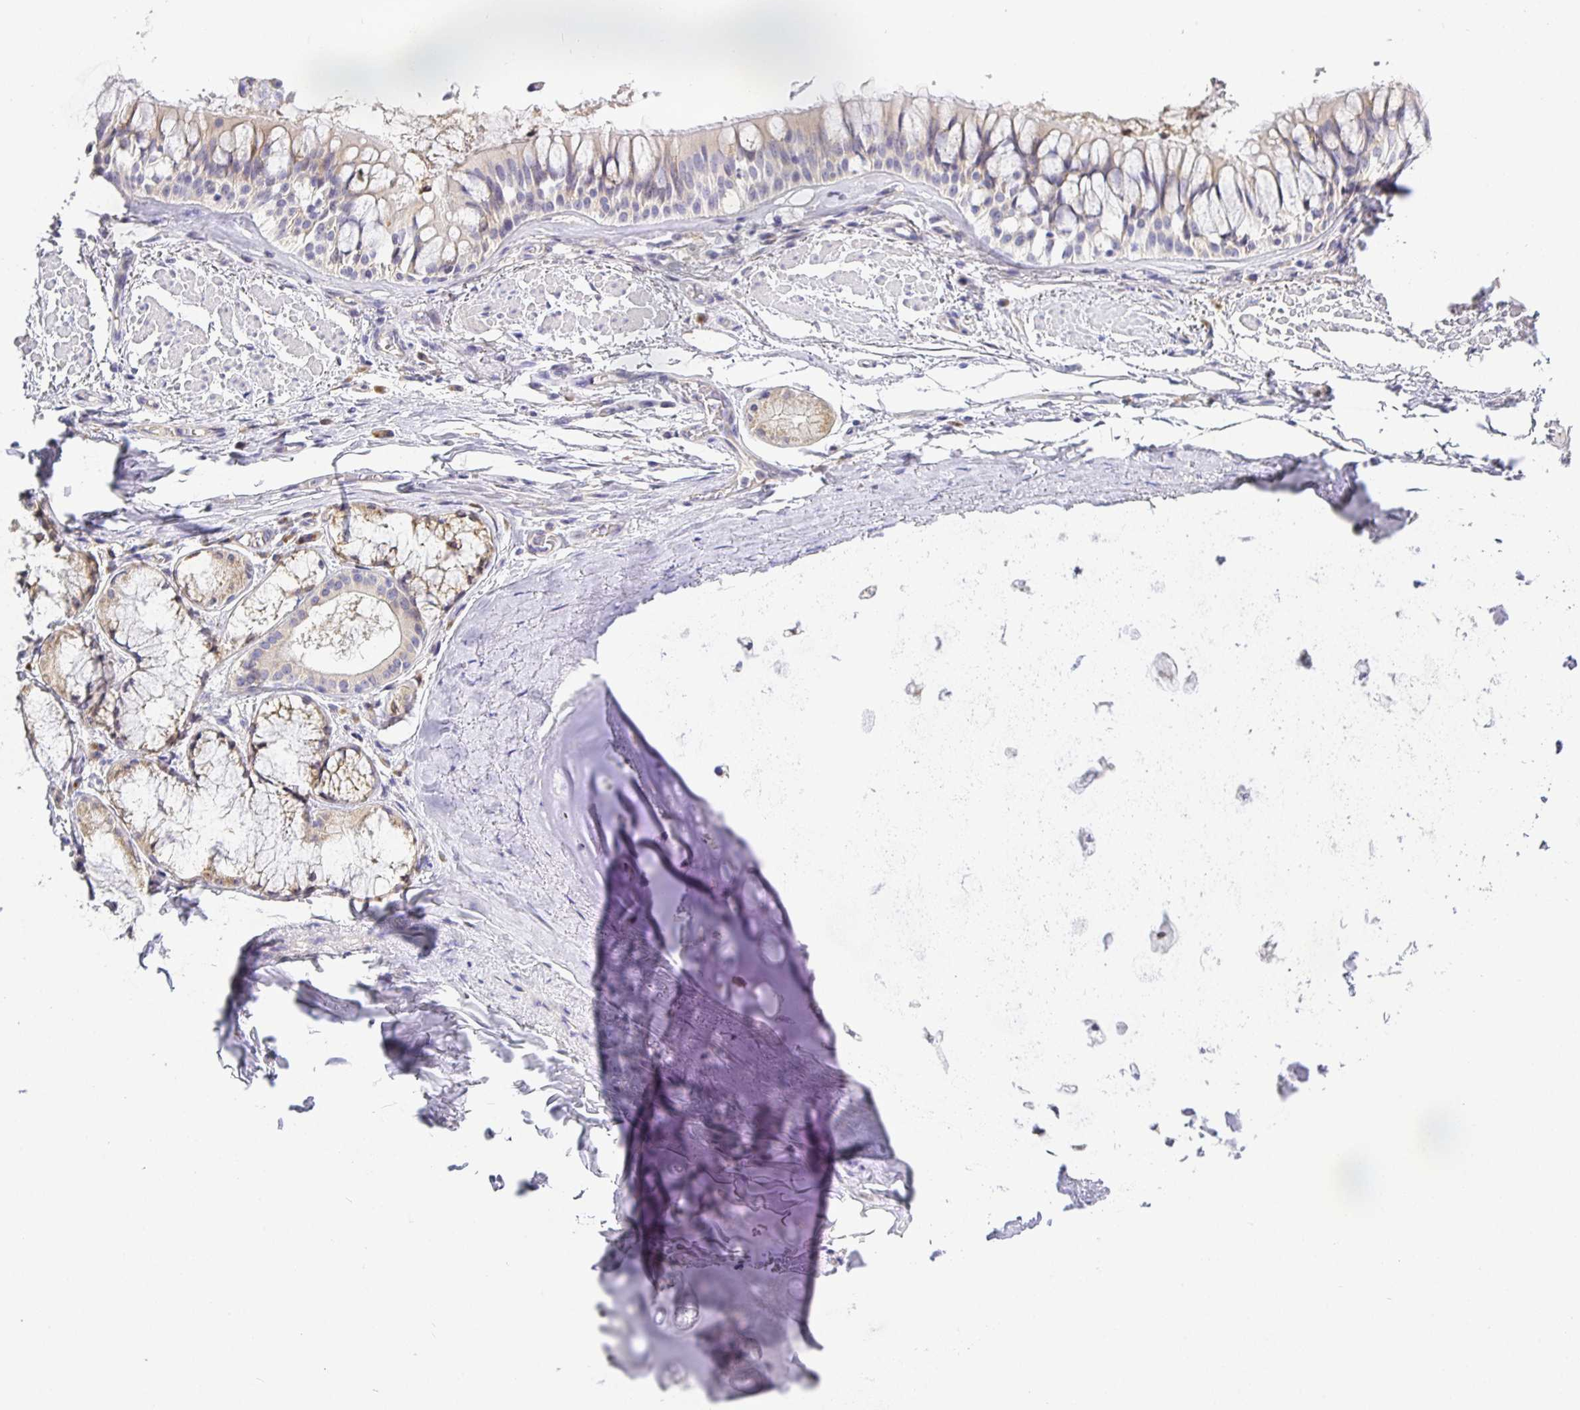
{"staining": {"intensity": "negative", "quantity": "none", "location": "none"}, "tissue": "adipose tissue", "cell_type": "Adipocytes", "image_type": "normal", "snomed": [{"axis": "morphology", "description": "Normal tissue, NOS"}, {"axis": "topography", "description": "Cartilage tissue"}, {"axis": "topography", "description": "Bronchus"}], "caption": "Immunohistochemistry (IHC) of unremarkable adipose tissue shows no positivity in adipocytes. (Brightfield microscopy of DAB (3,3'-diaminobenzidine) IHC at high magnification).", "gene": "OPALIN", "patient": {"sex": "male", "age": 64}}